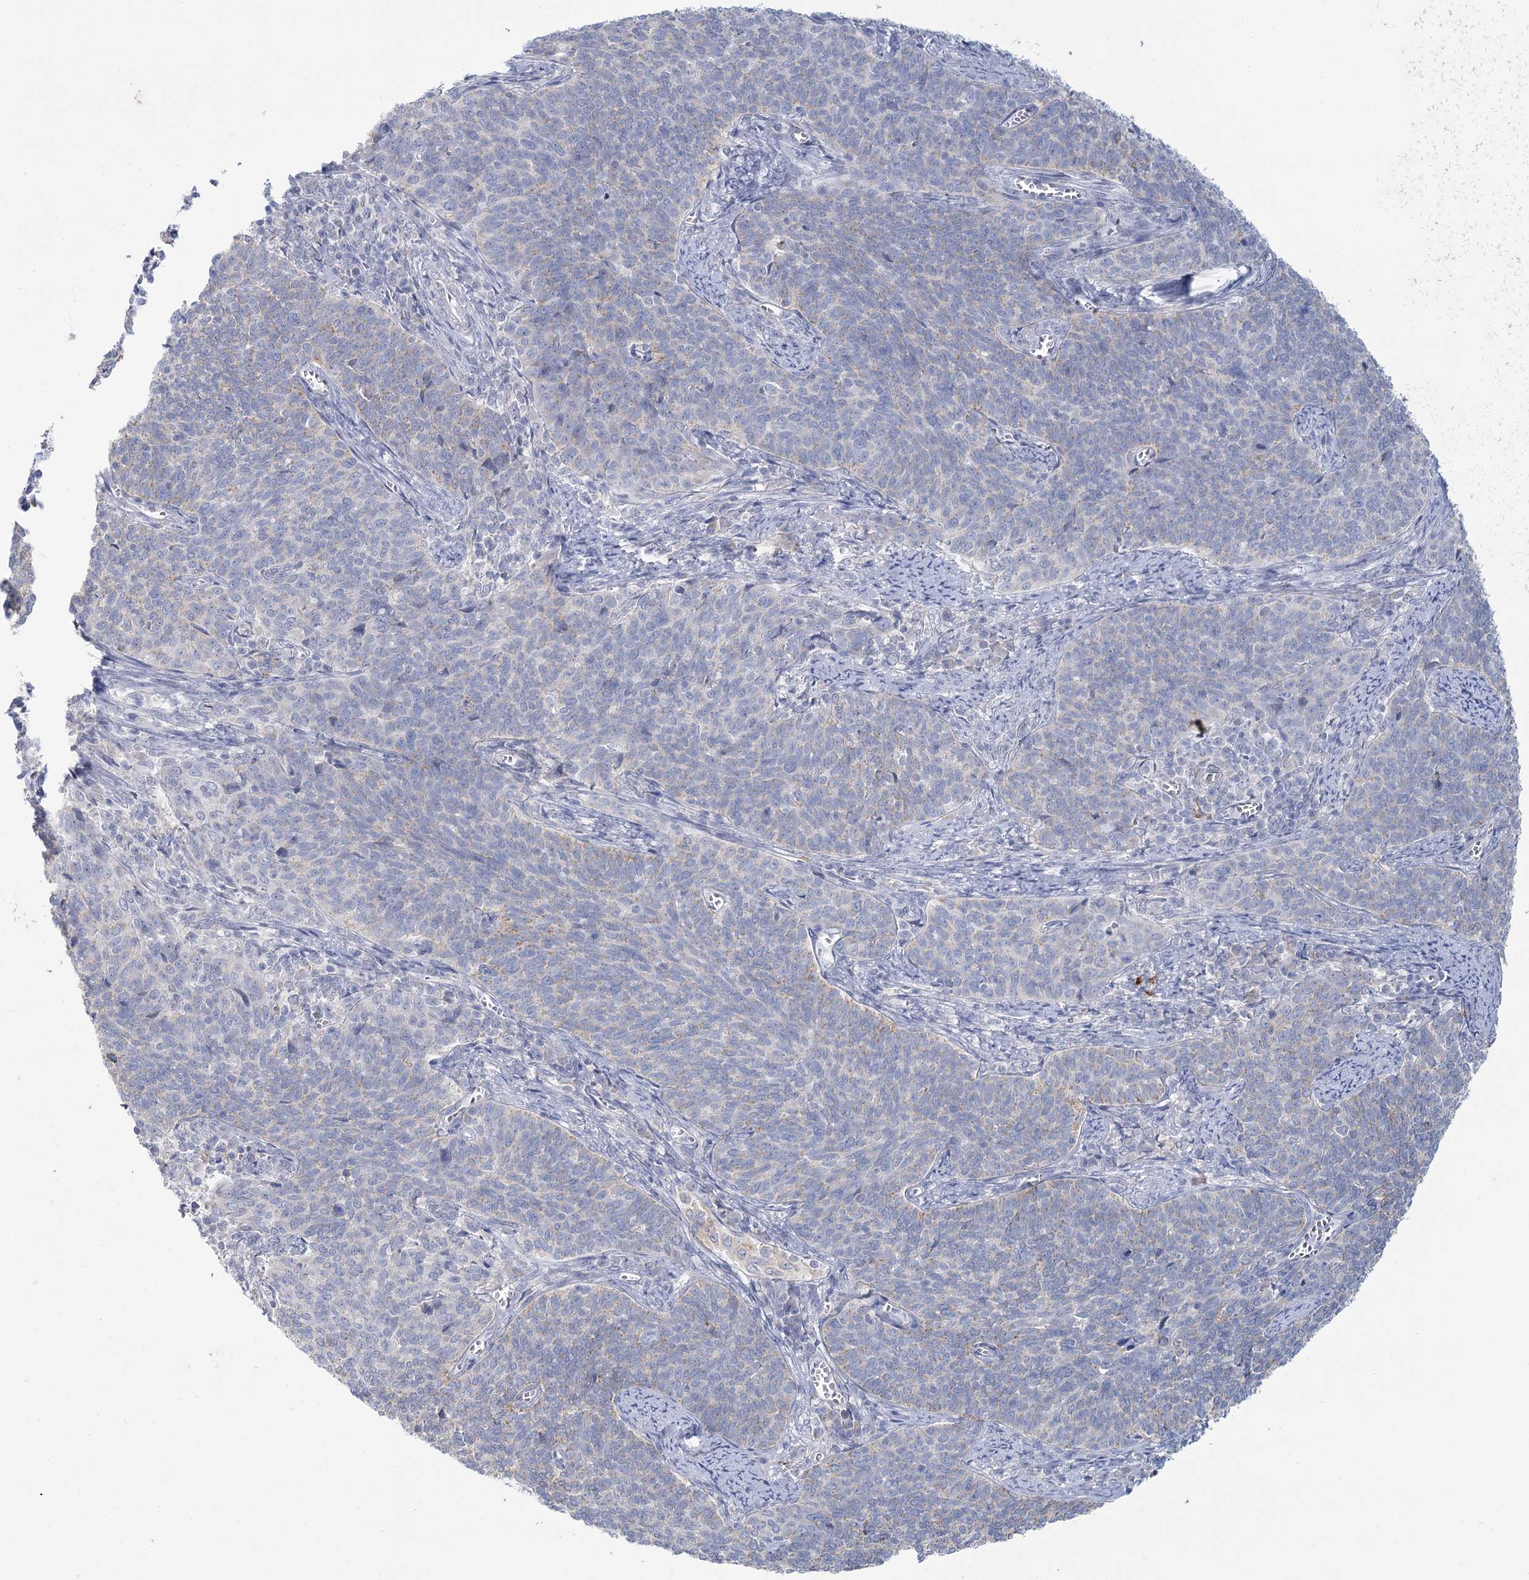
{"staining": {"intensity": "negative", "quantity": "none", "location": "none"}, "tissue": "cervical cancer", "cell_type": "Tumor cells", "image_type": "cancer", "snomed": [{"axis": "morphology", "description": "Squamous cell carcinoma, NOS"}, {"axis": "topography", "description": "Cervix"}], "caption": "DAB (3,3'-diaminobenzidine) immunohistochemical staining of human cervical squamous cell carcinoma displays no significant staining in tumor cells. (DAB IHC visualized using brightfield microscopy, high magnification).", "gene": "ARHGAP44", "patient": {"sex": "female", "age": 39}}